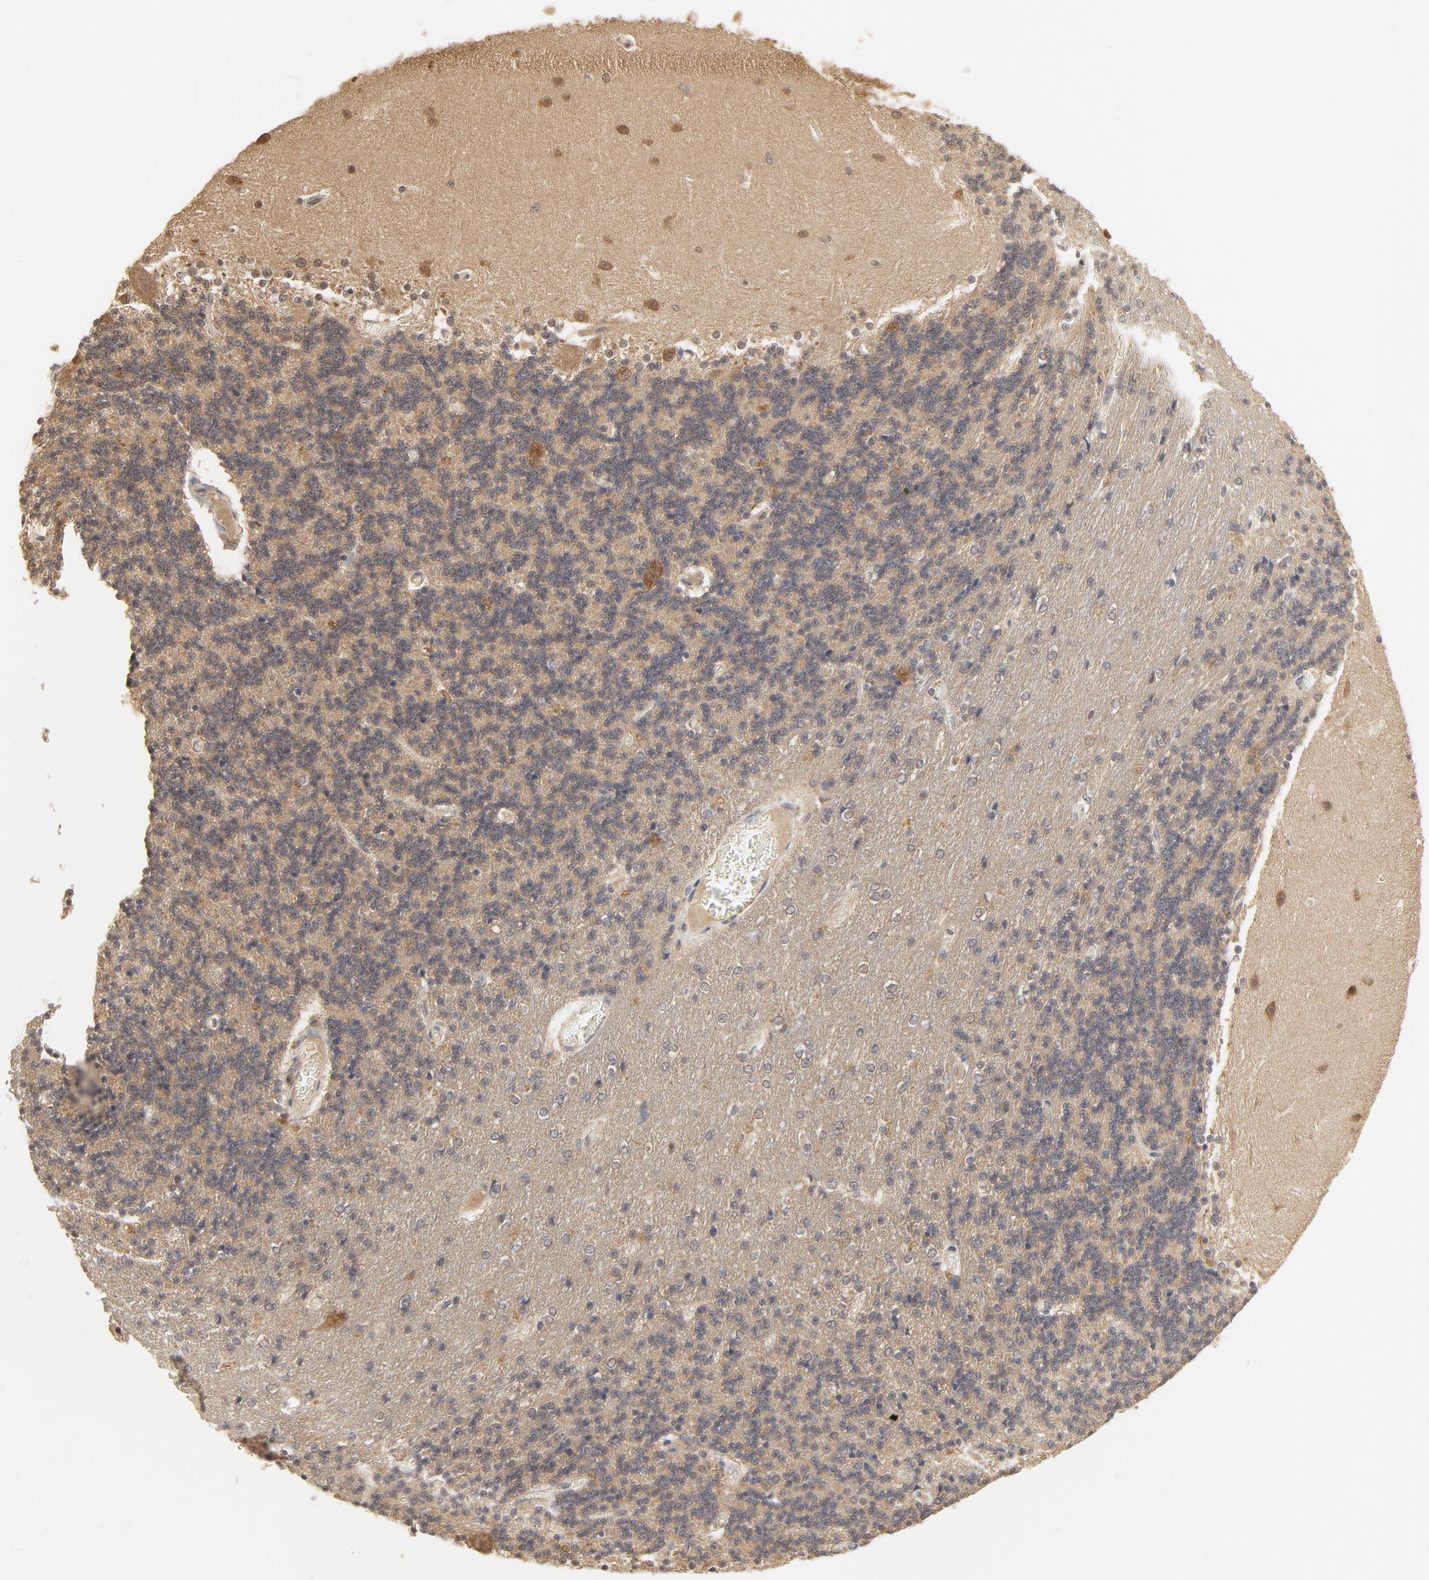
{"staining": {"intensity": "weak", "quantity": ">75%", "location": "cytoplasmic/membranous,nuclear"}, "tissue": "cerebellum", "cell_type": "Cells in granular layer", "image_type": "normal", "snomed": [{"axis": "morphology", "description": "Normal tissue, NOS"}, {"axis": "topography", "description": "Cerebellum"}], "caption": "Protein expression by immunohistochemistry shows weak cytoplasmic/membranous,nuclear positivity in approximately >75% of cells in granular layer in benign cerebellum.", "gene": "NEDD8", "patient": {"sex": "female", "age": 54}}